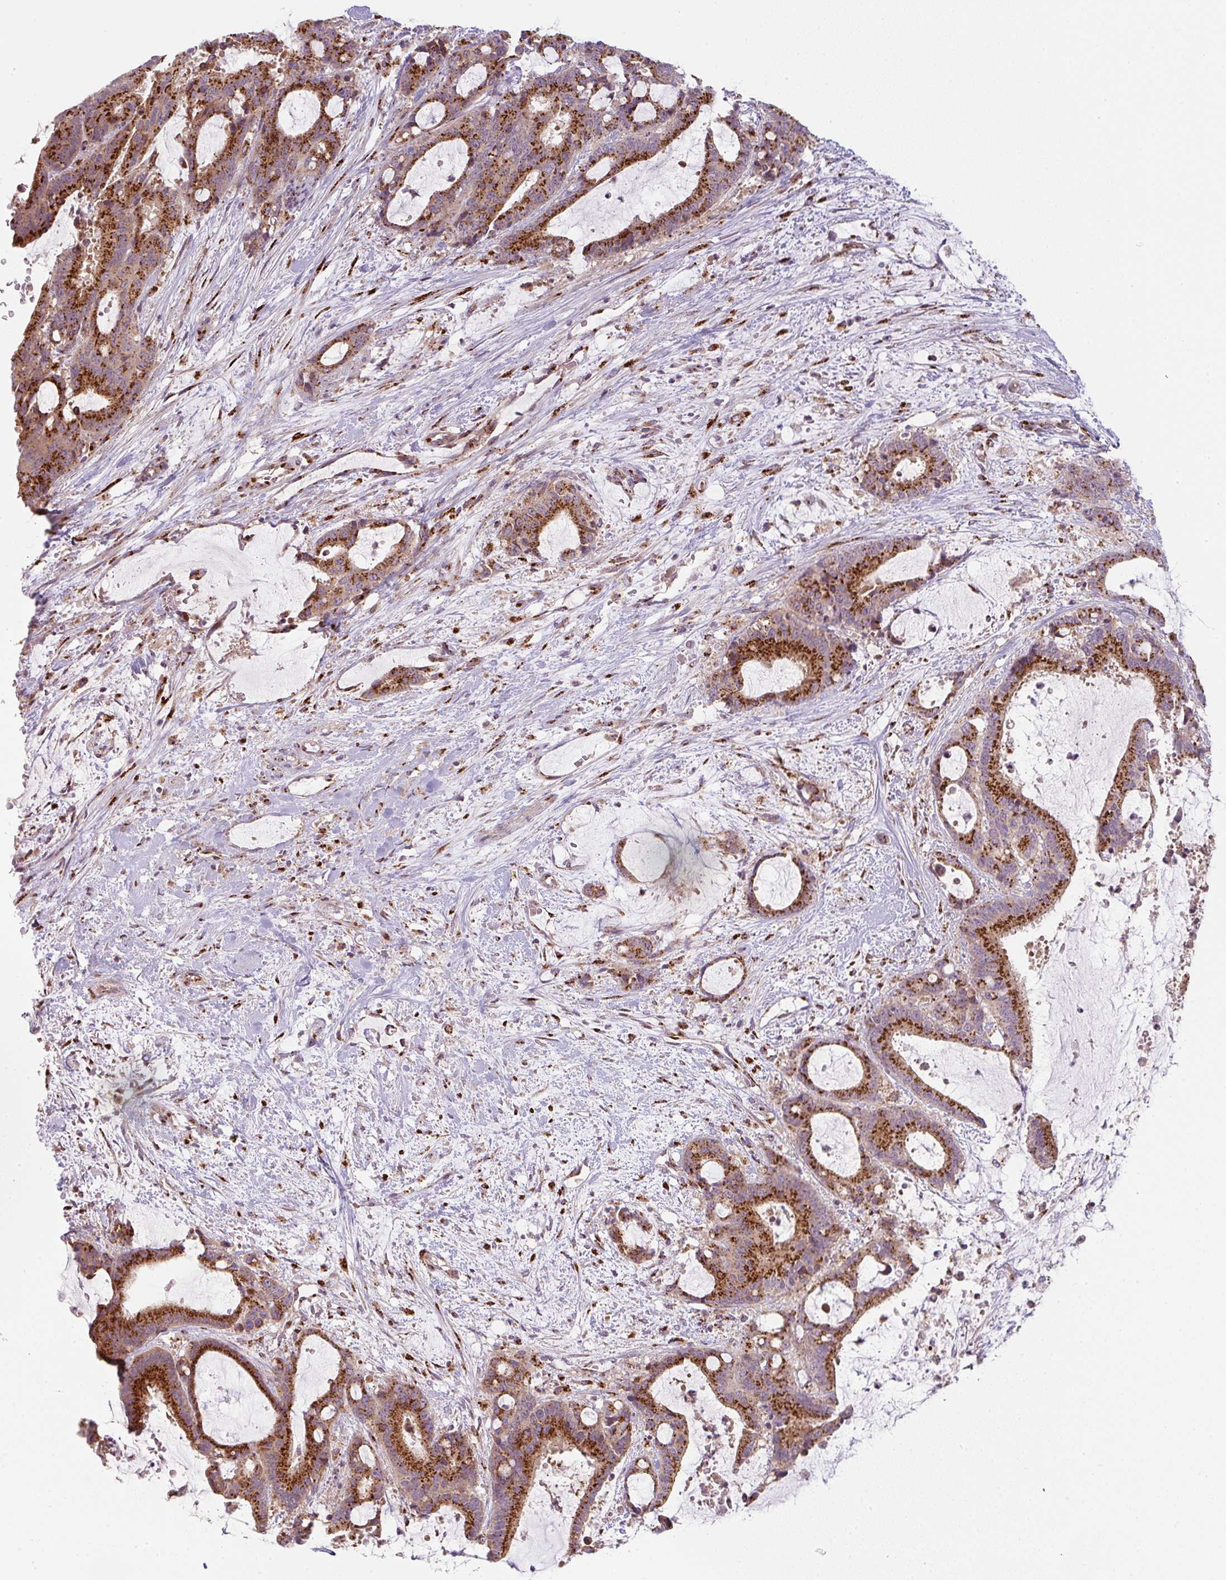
{"staining": {"intensity": "strong", "quantity": ">75%", "location": "cytoplasmic/membranous"}, "tissue": "liver cancer", "cell_type": "Tumor cells", "image_type": "cancer", "snomed": [{"axis": "morphology", "description": "Normal tissue, NOS"}, {"axis": "morphology", "description": "Cholangiocarcinoma"}, {"axis": "topography", "description": "Liver"}, {"axis": "topography", "description": "Peripheral nerve tissue"}], "caption": "High-magnification brightfield microscopy of liver cholangiocarcinoma stained with DAB (3,3'-diaminobenzidine) (brown) and counterstained with hematoxylin (blue). tumor cells exhibit strong cytoplasmic/membranous positivity is appreciated in about>75% of cells.", "gene": "GVQW3", "patient": {"sex": "female", "age": 73}}